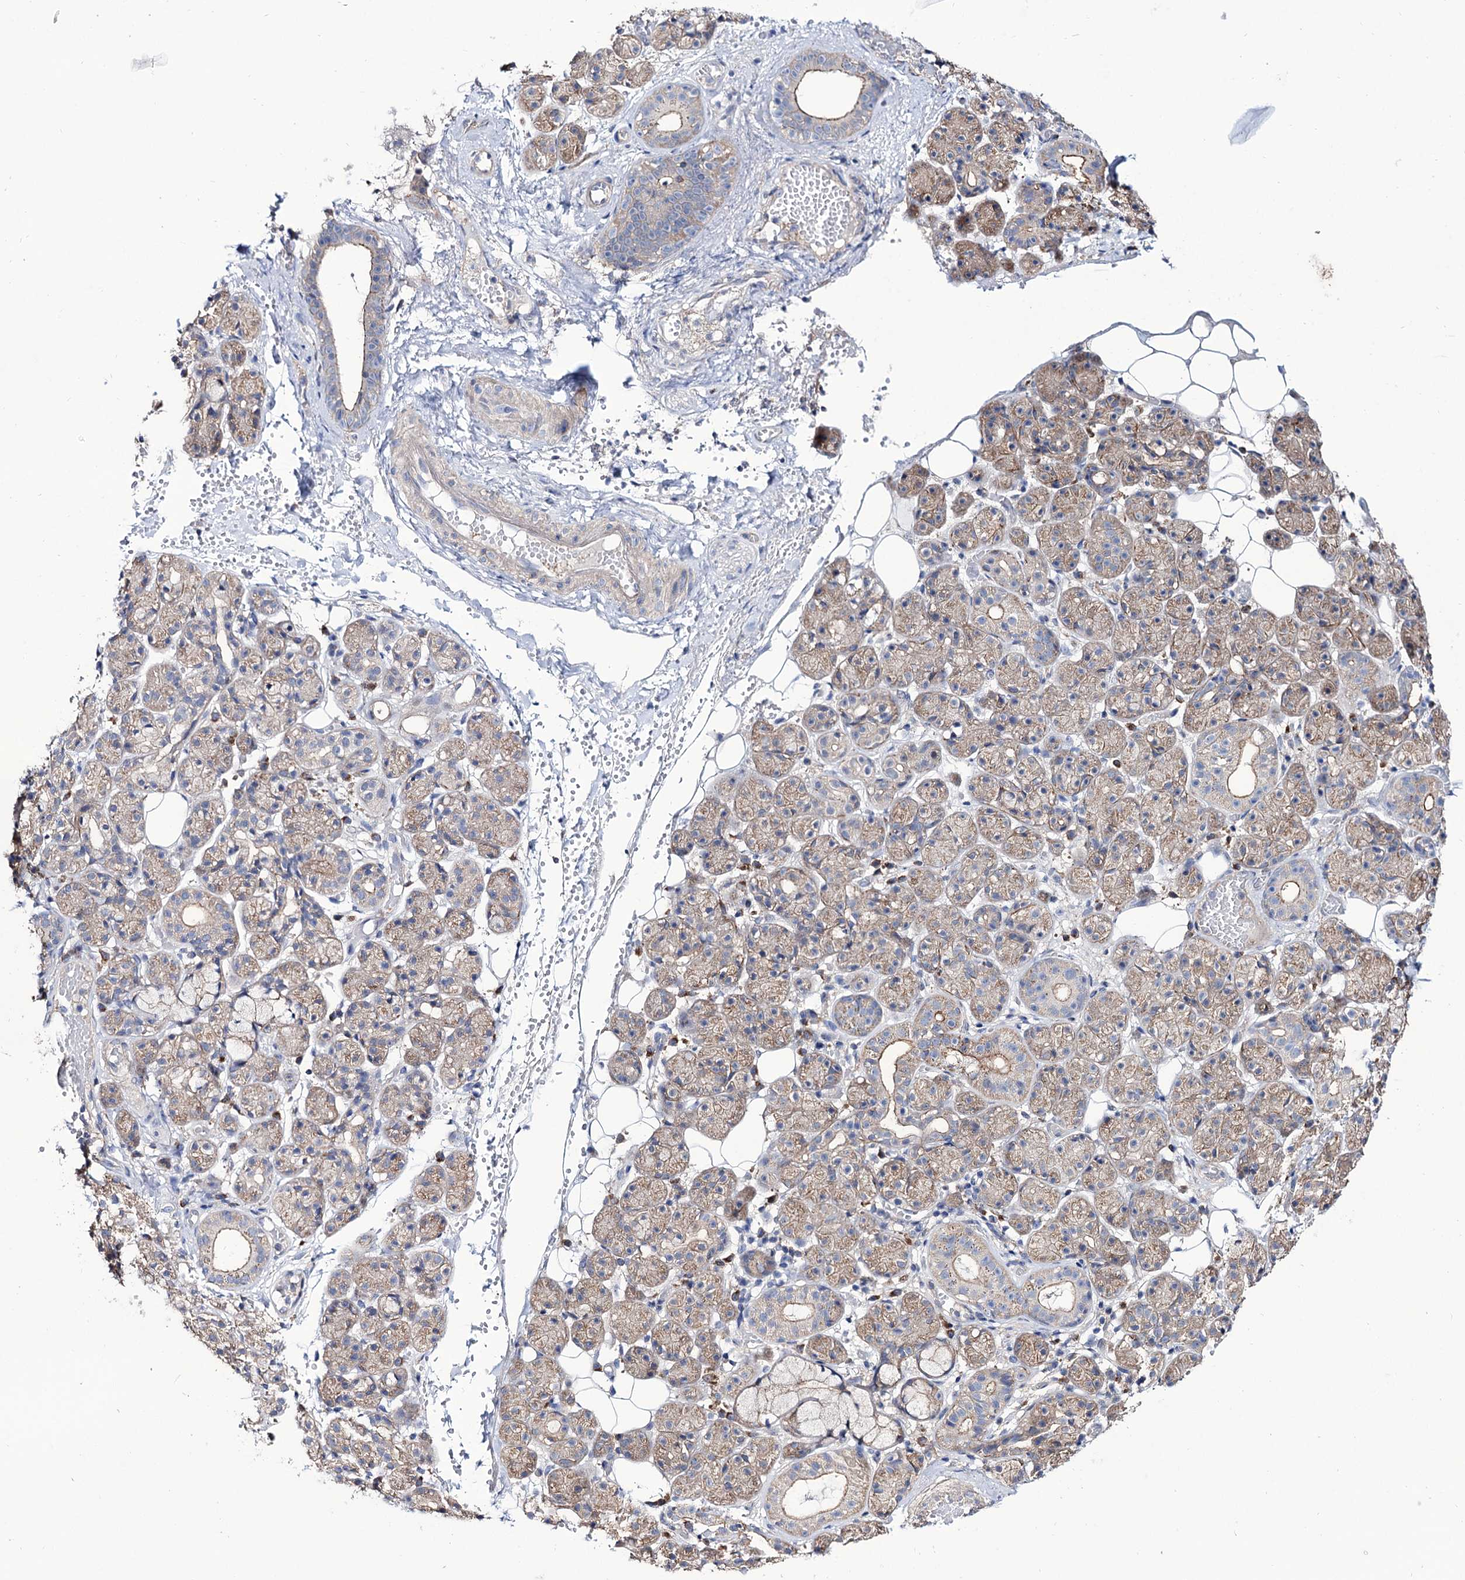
{"staining": {"intensity": "weak", "quantity": ">75%", "location": "cytoplasmic/membranous"}, "tissue": "salivary gland", "cell_type": "Glandular cells", "image_type": "normal", "snomed": [{"axis": "morphology", "description": "Normal tissue, NOS"}, {"axis": "topography", "description": "Salivary gland"}], "caption": "Glandular cells exhibit weak cytoplasmic/membranous positivity in about >75% of cells in benign salivary gland.", "gene": "SEC24A", "patient": {"sex": "male", "age": 63}}